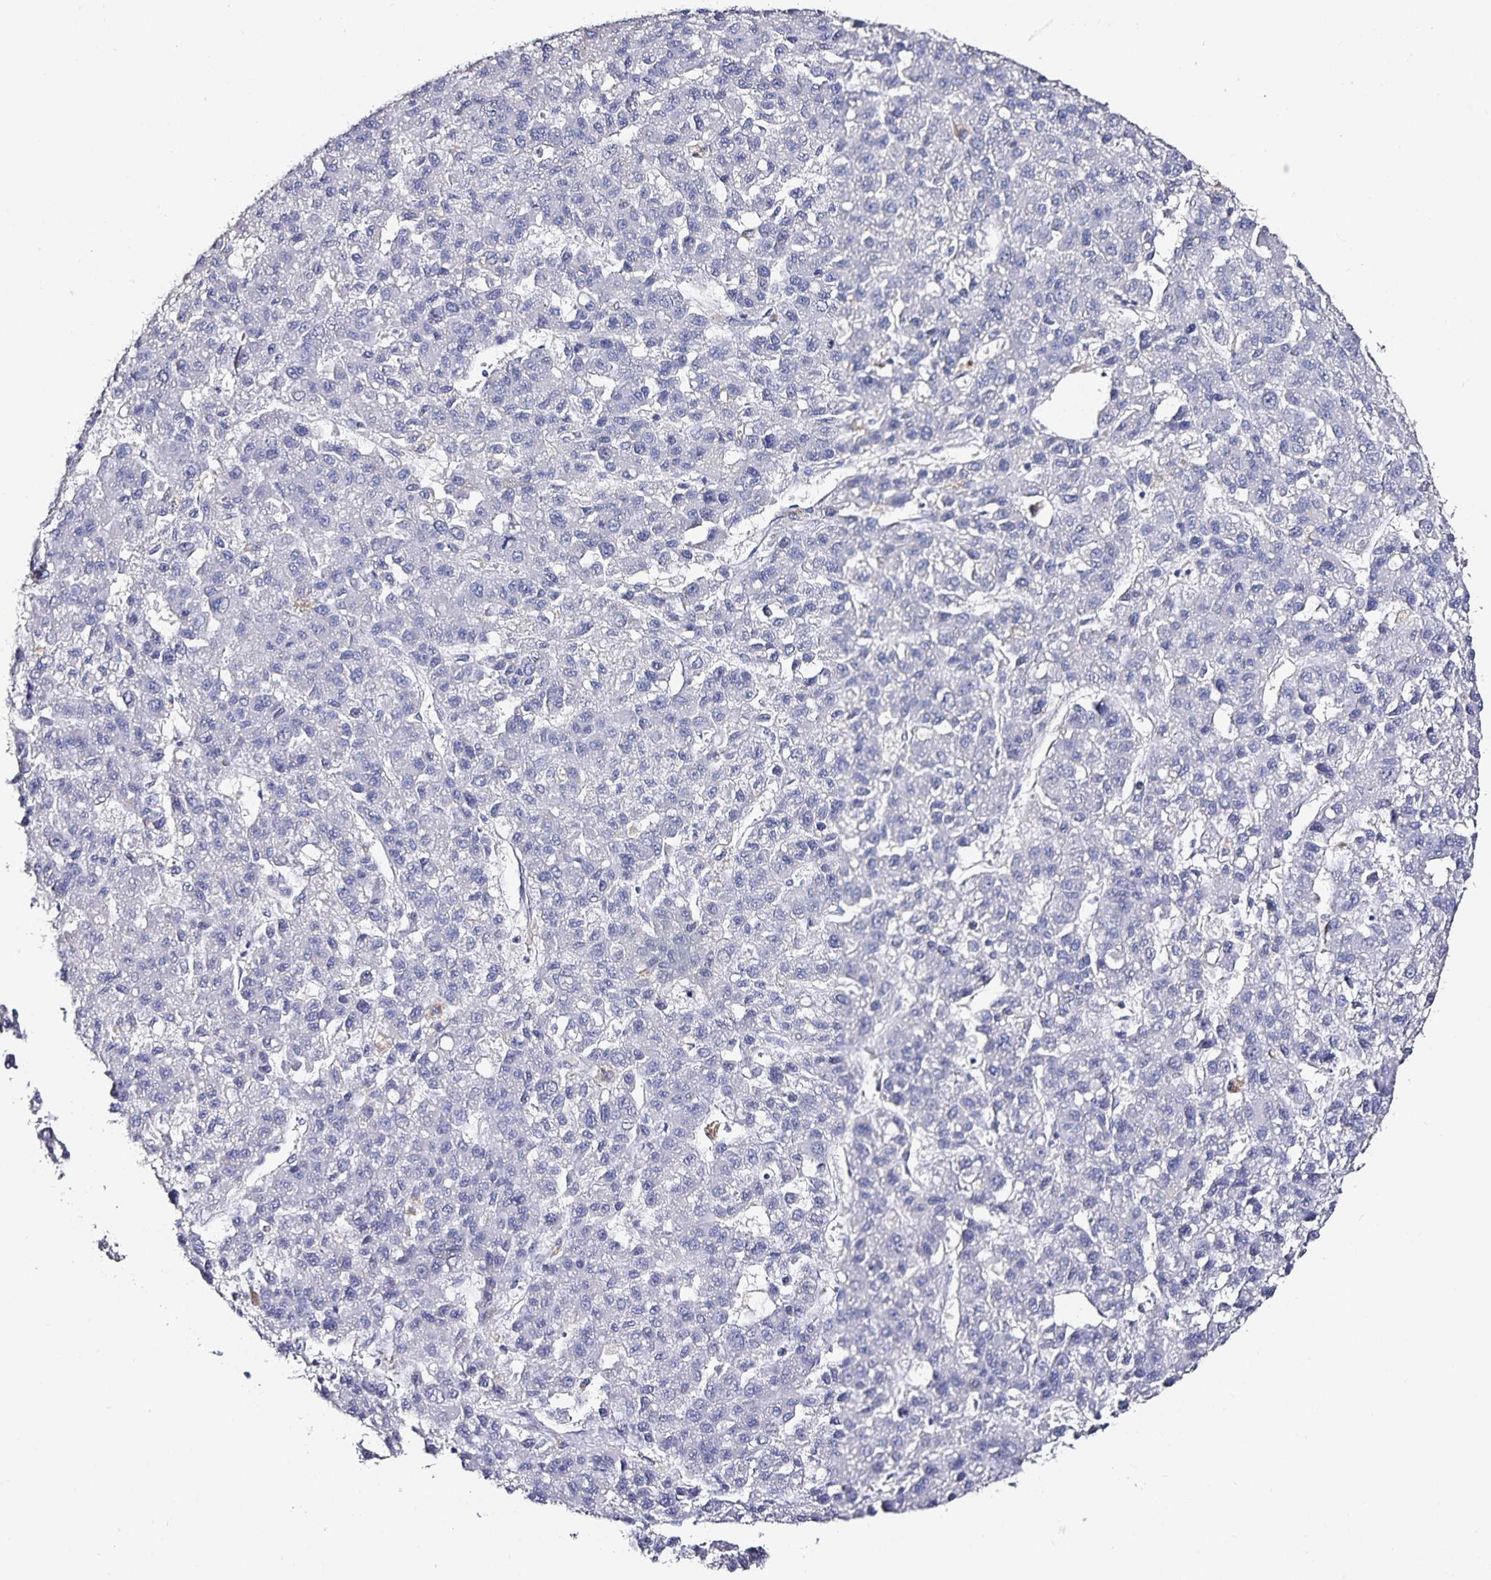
{"staining": {"intensity": "negative", "quantity": "none", "location": "none"}, "tissue": "liver cancer", "cell_type": "Tumor cells", "image_type": "cancer", "snomed": [{"axis": "morphology", "description": "Carcinoma, Hepatocellular, NOS"}, {"axis": "topography", "description": "Liver"}], "caption": "Human liver cancer stained for a protein using immunohistochemistry reveals no staining in tumor cells.", "gene": "TTR", "patient": {"sex": "male", "age": 70}}